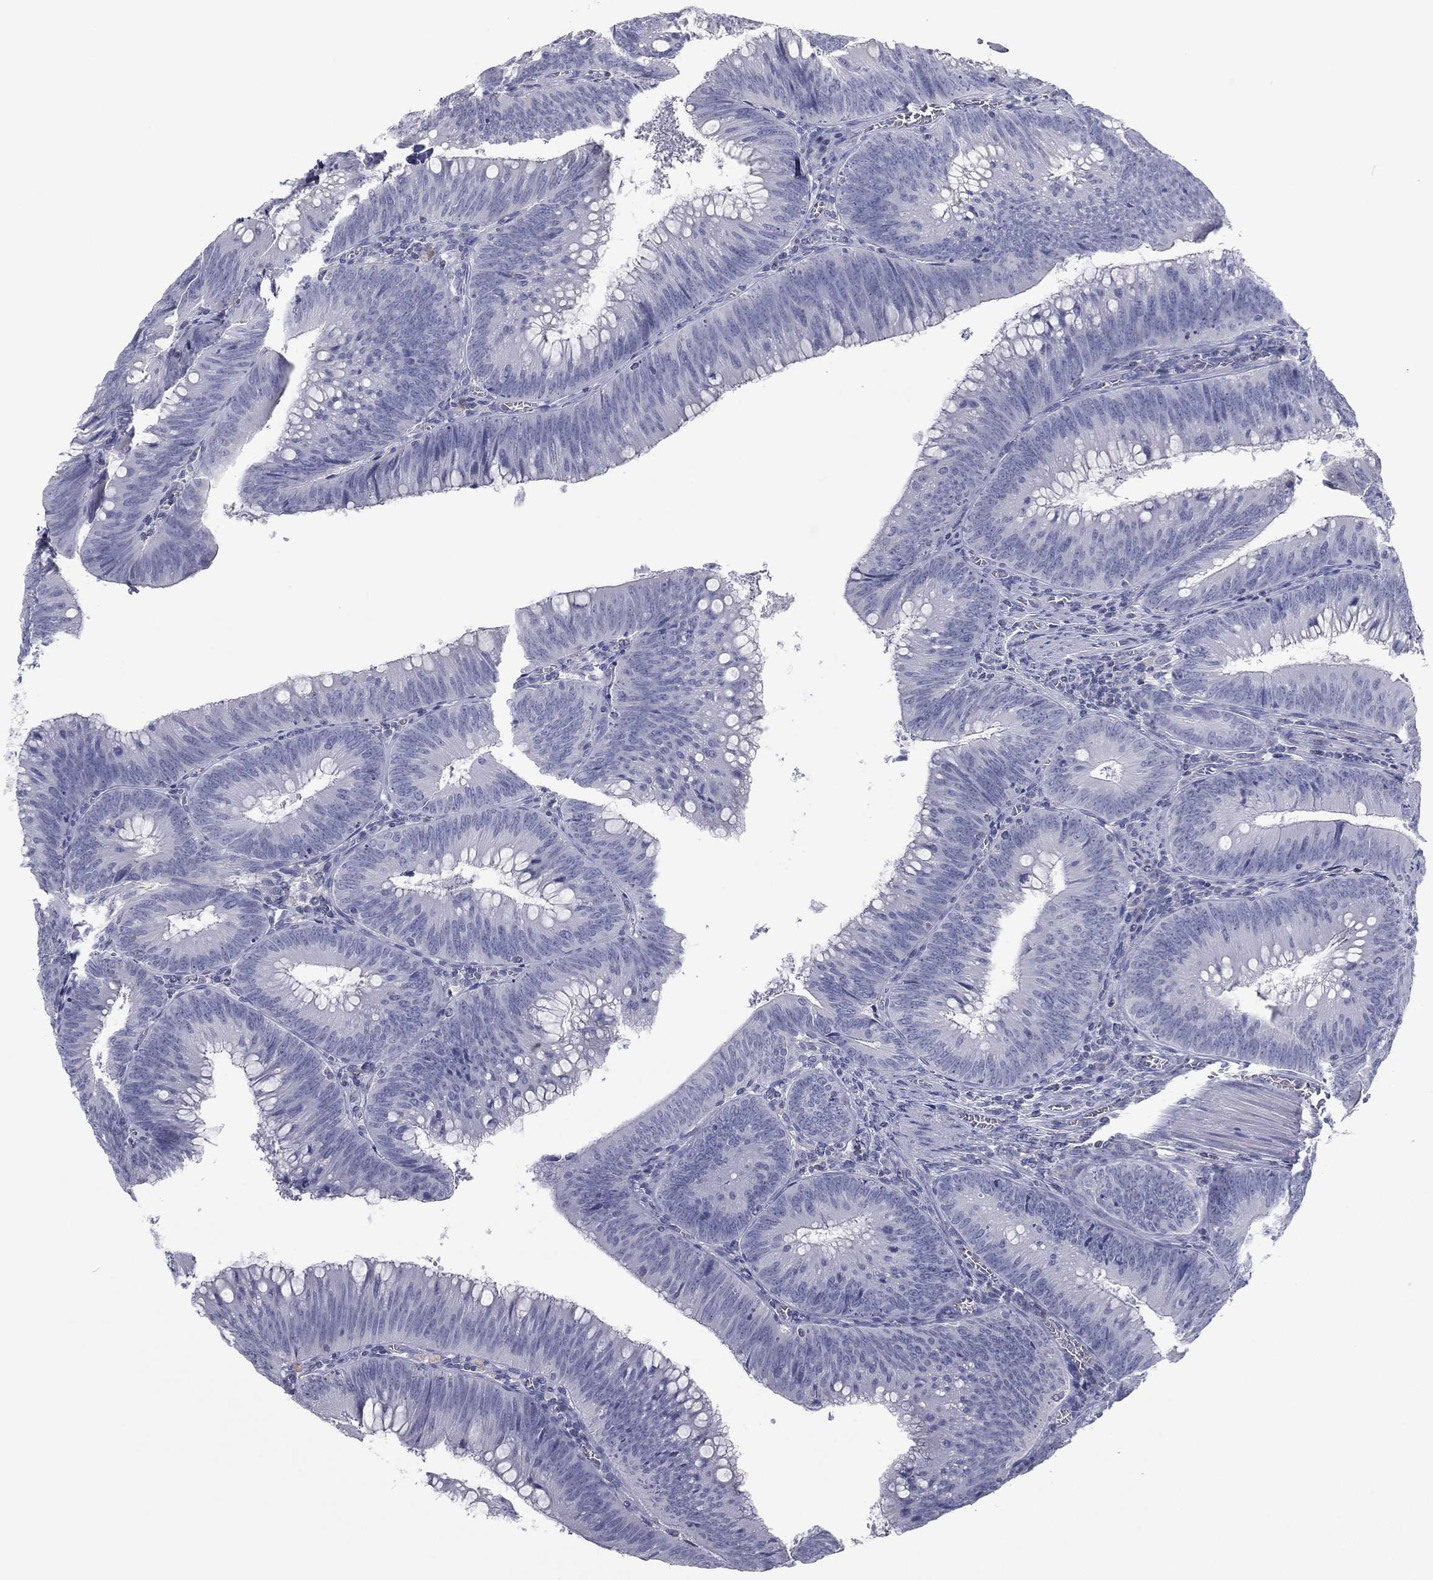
{"staining": {"intensity": "negative", "quantity": "none", "location": "none"}, "tissue": "colorectal cancer", "cell_type": "Tumor cells", "image_type": "cancer", "snomed": [{"axis": "morphology", "description": "Adenocarcinoma, NOS"}, {"axis": "topography", "description": "Rectum"}], "caption": "Tumor cells show no significant staining in adenocarcinoma (colorectal).", "gene": "CPT1B", "patient": {"sex": "female", "age": 72}}